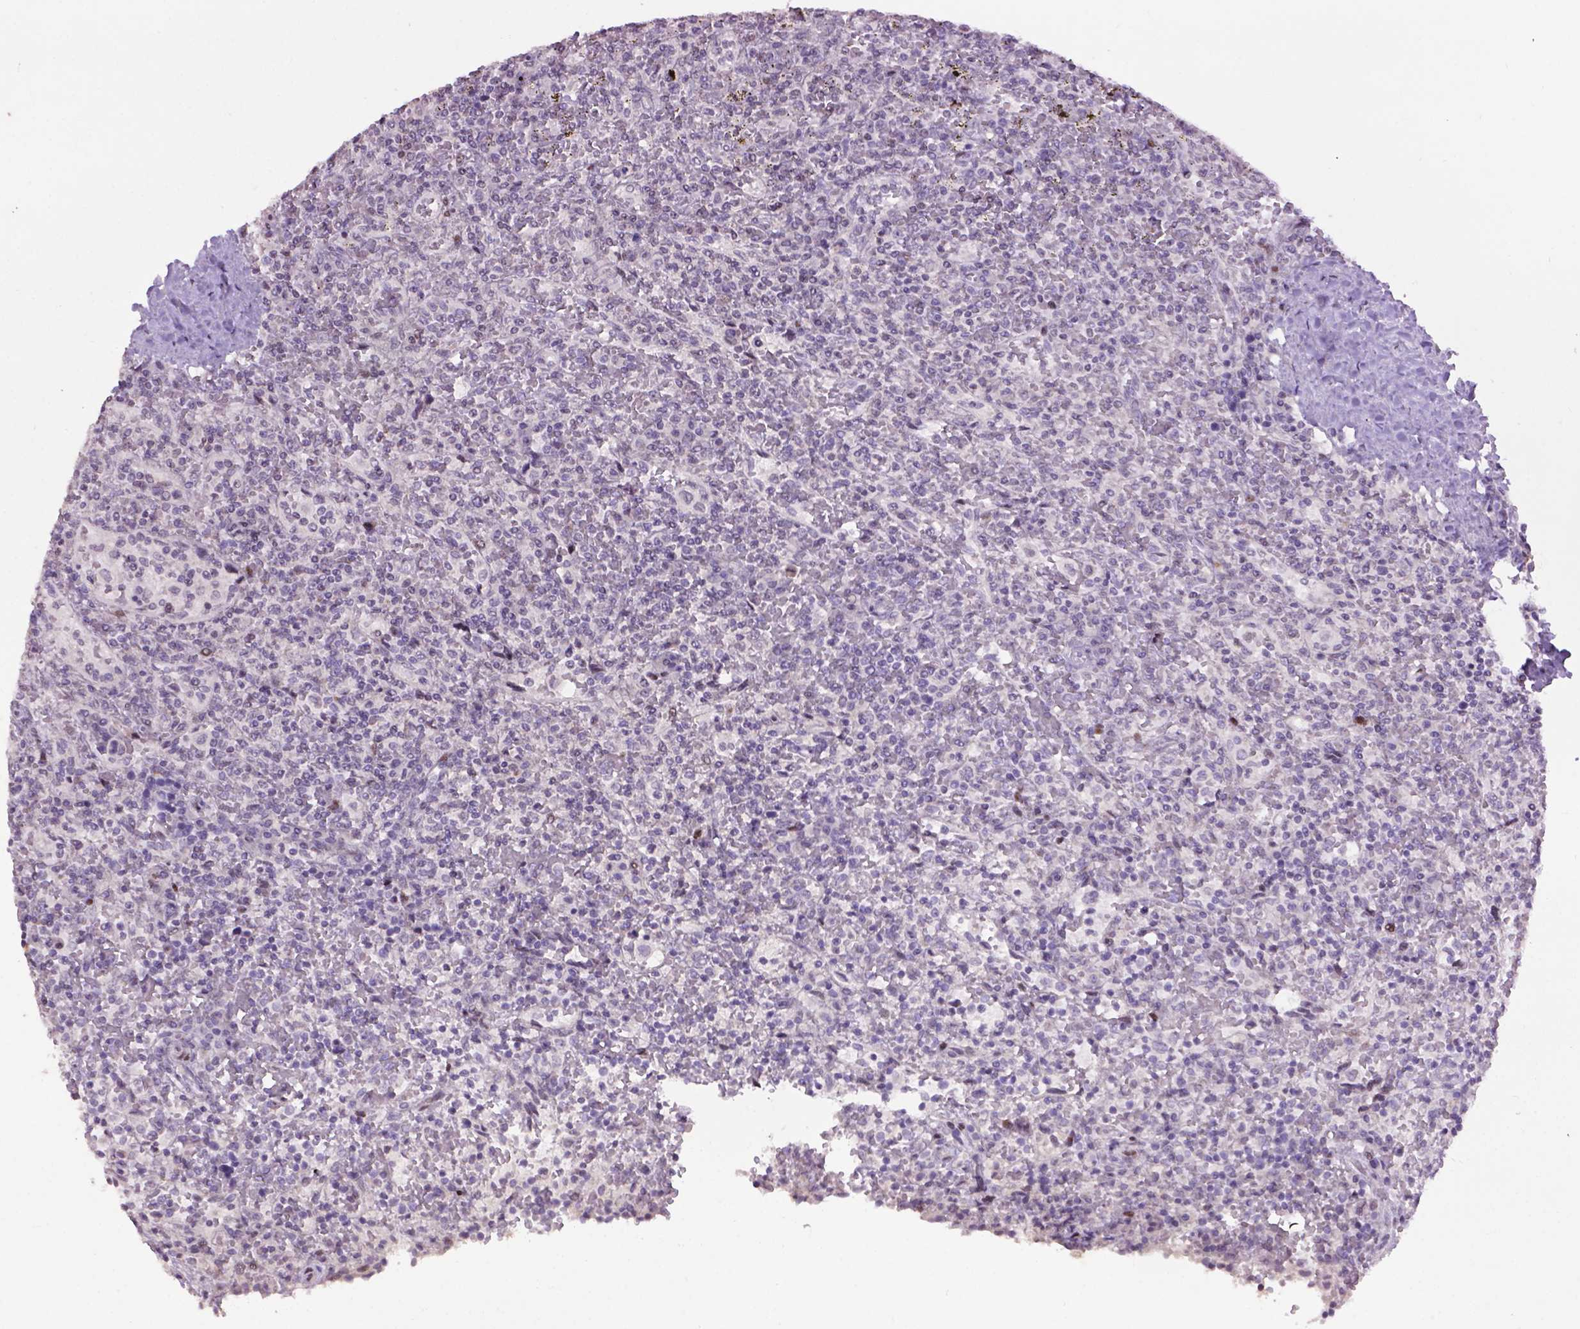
{"staining": {"intensity": "negative", "quantity": "none", "location": "none"}, "tissue": "lymphoma", "cell_type": "Tumor cells", "image_type": "cancer", "snomed": [{"axis": "morphology", "description": "Malignant lymphoma, non-Hodgkin's type, Low grade"}, {"axis": "topography", "description": "Spleen"}], "caption": "A histopathology image of human lymphoma is negative for staining in tumor cells.", "gene": "TH", "patient": {"sex": "male", "age": 62}}